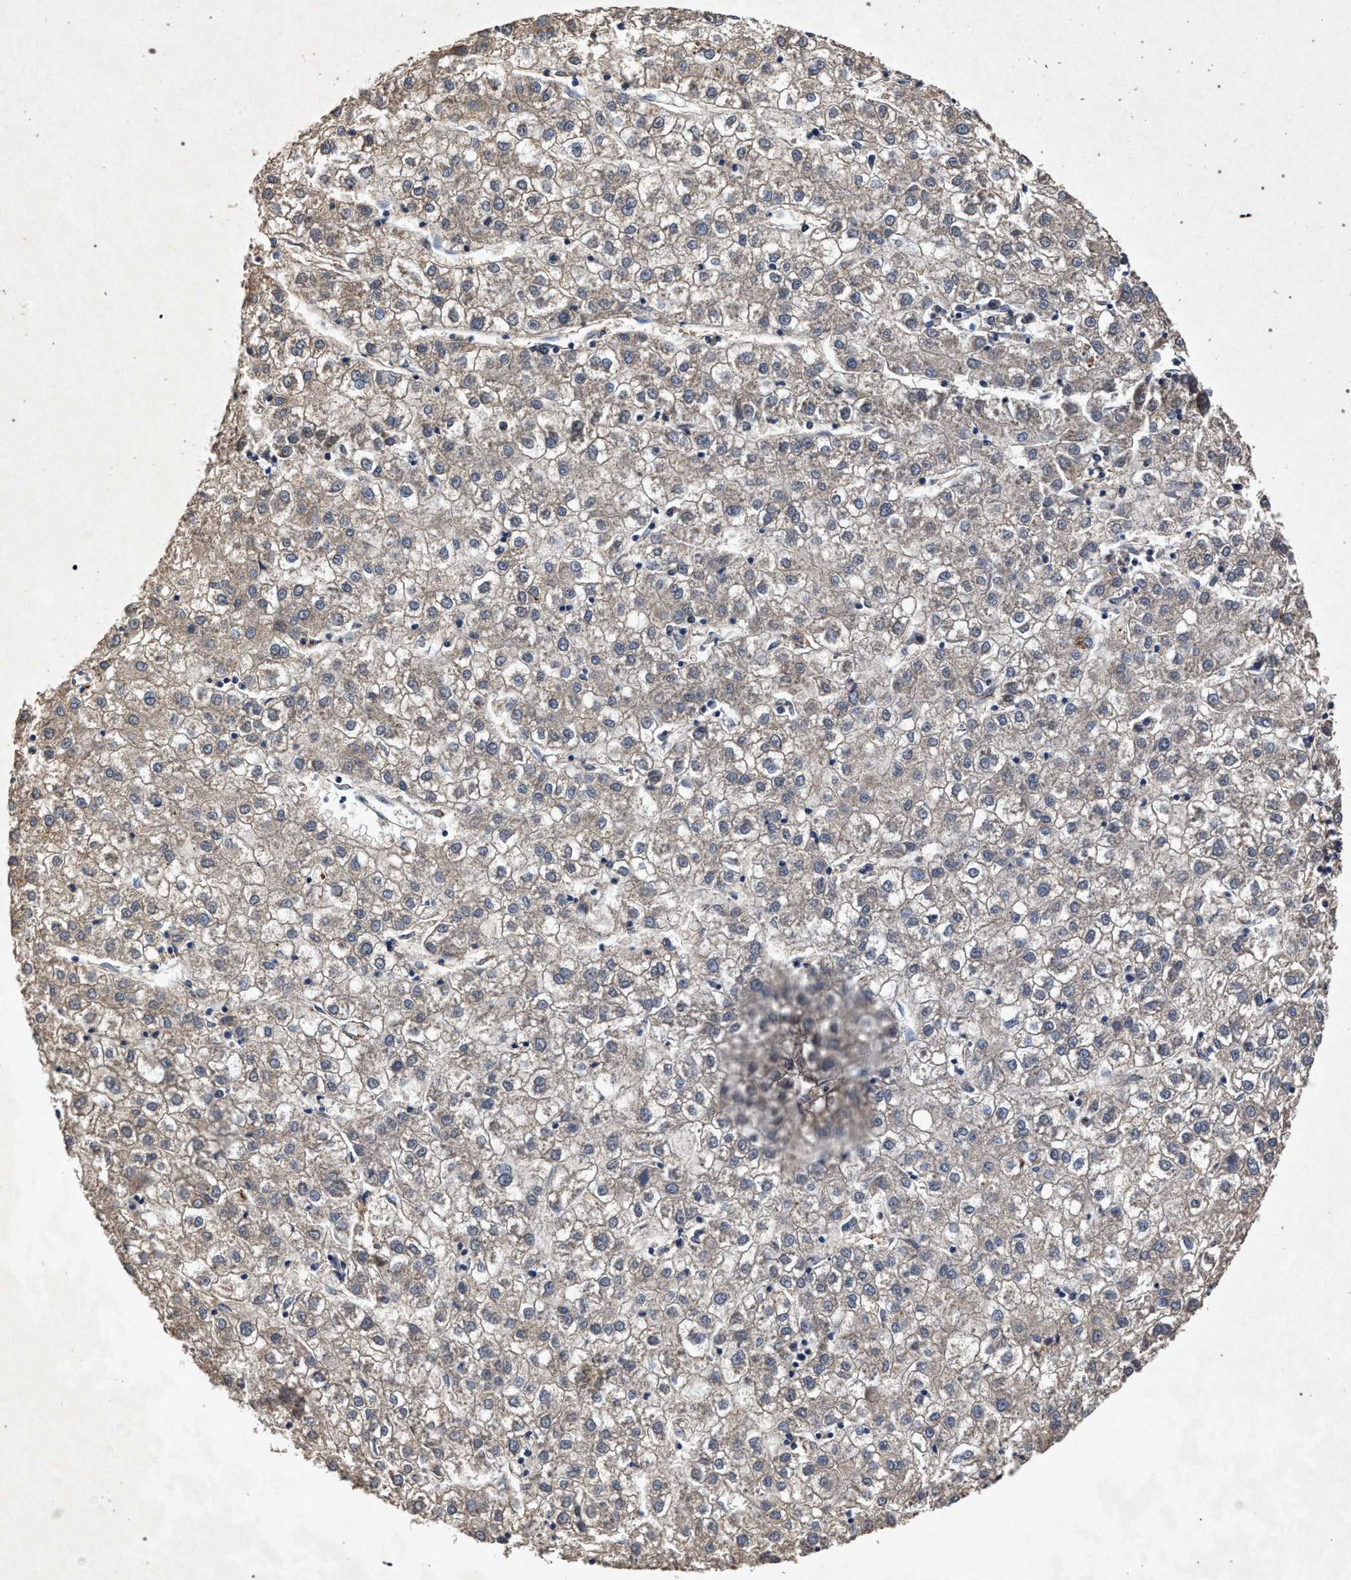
{"staining": {"intensity": "weak", "quantity": "<25%", "location": "cytoplasmic/membranous"}, "tissue": "liver cancer", "cell_type": "Tumor cells", "image_type": "cancer", "snomed": [{"axis": "morphology", "description": "Carcinoma, Hepatocellular, NOS"}, {"axis": "topography", "description": "Liver"}], "caption": "DAB immunohistochemical staining of liver cancer demonstrates no significant positivity in tumor cells. Brightfield microscopy of IHC stained with DAB (brown) and hematoxylin (blue), captured at high magnification.", "gene": "MARCKS", "patient": {"sex": "male", "age": 72}}